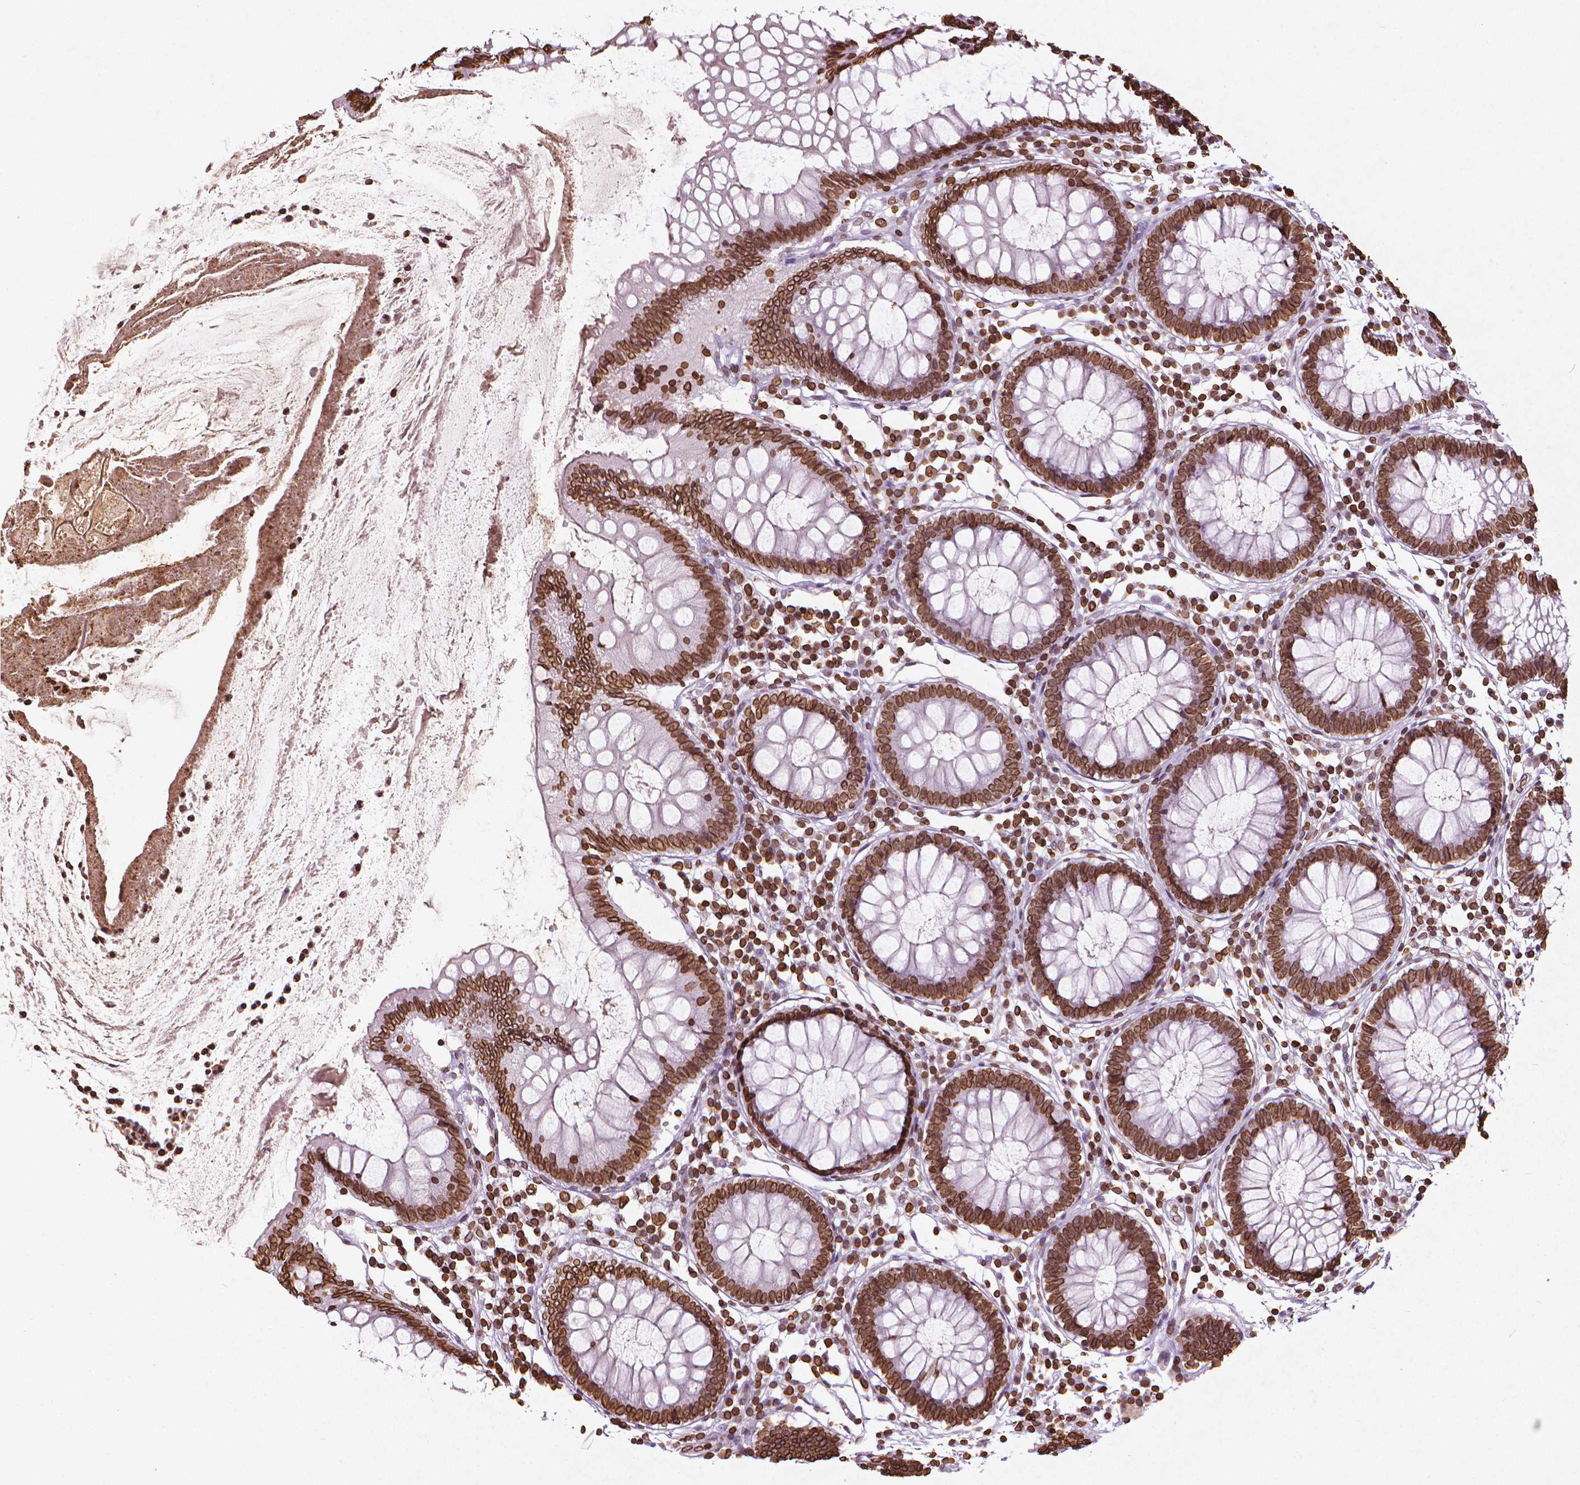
{"staining": {"intensity": "moderate", "quantity": ">75%", "location": "nuclear"}, "tissue": "colon", "cell_type": "Endothelial cells", "image_type": "normal", "snomed": [{"axis": "morphology", "description": "Normal tissue, NOS"}, {"axis": "morphology", "description": "Adenocarcinoma, NOS"}, {"axis": "topography", "description": "Colon"}], "caption": "This photomicrograph demonstrates benign colon stained with immunohistochemistry to label a protein in brown. The nuclear of endothelial cells show moderate positivity for the protein. Nuclei are counter-stained blue.", "gene": "LMNB1", "patient": {"sex": "male", "age": 83}}